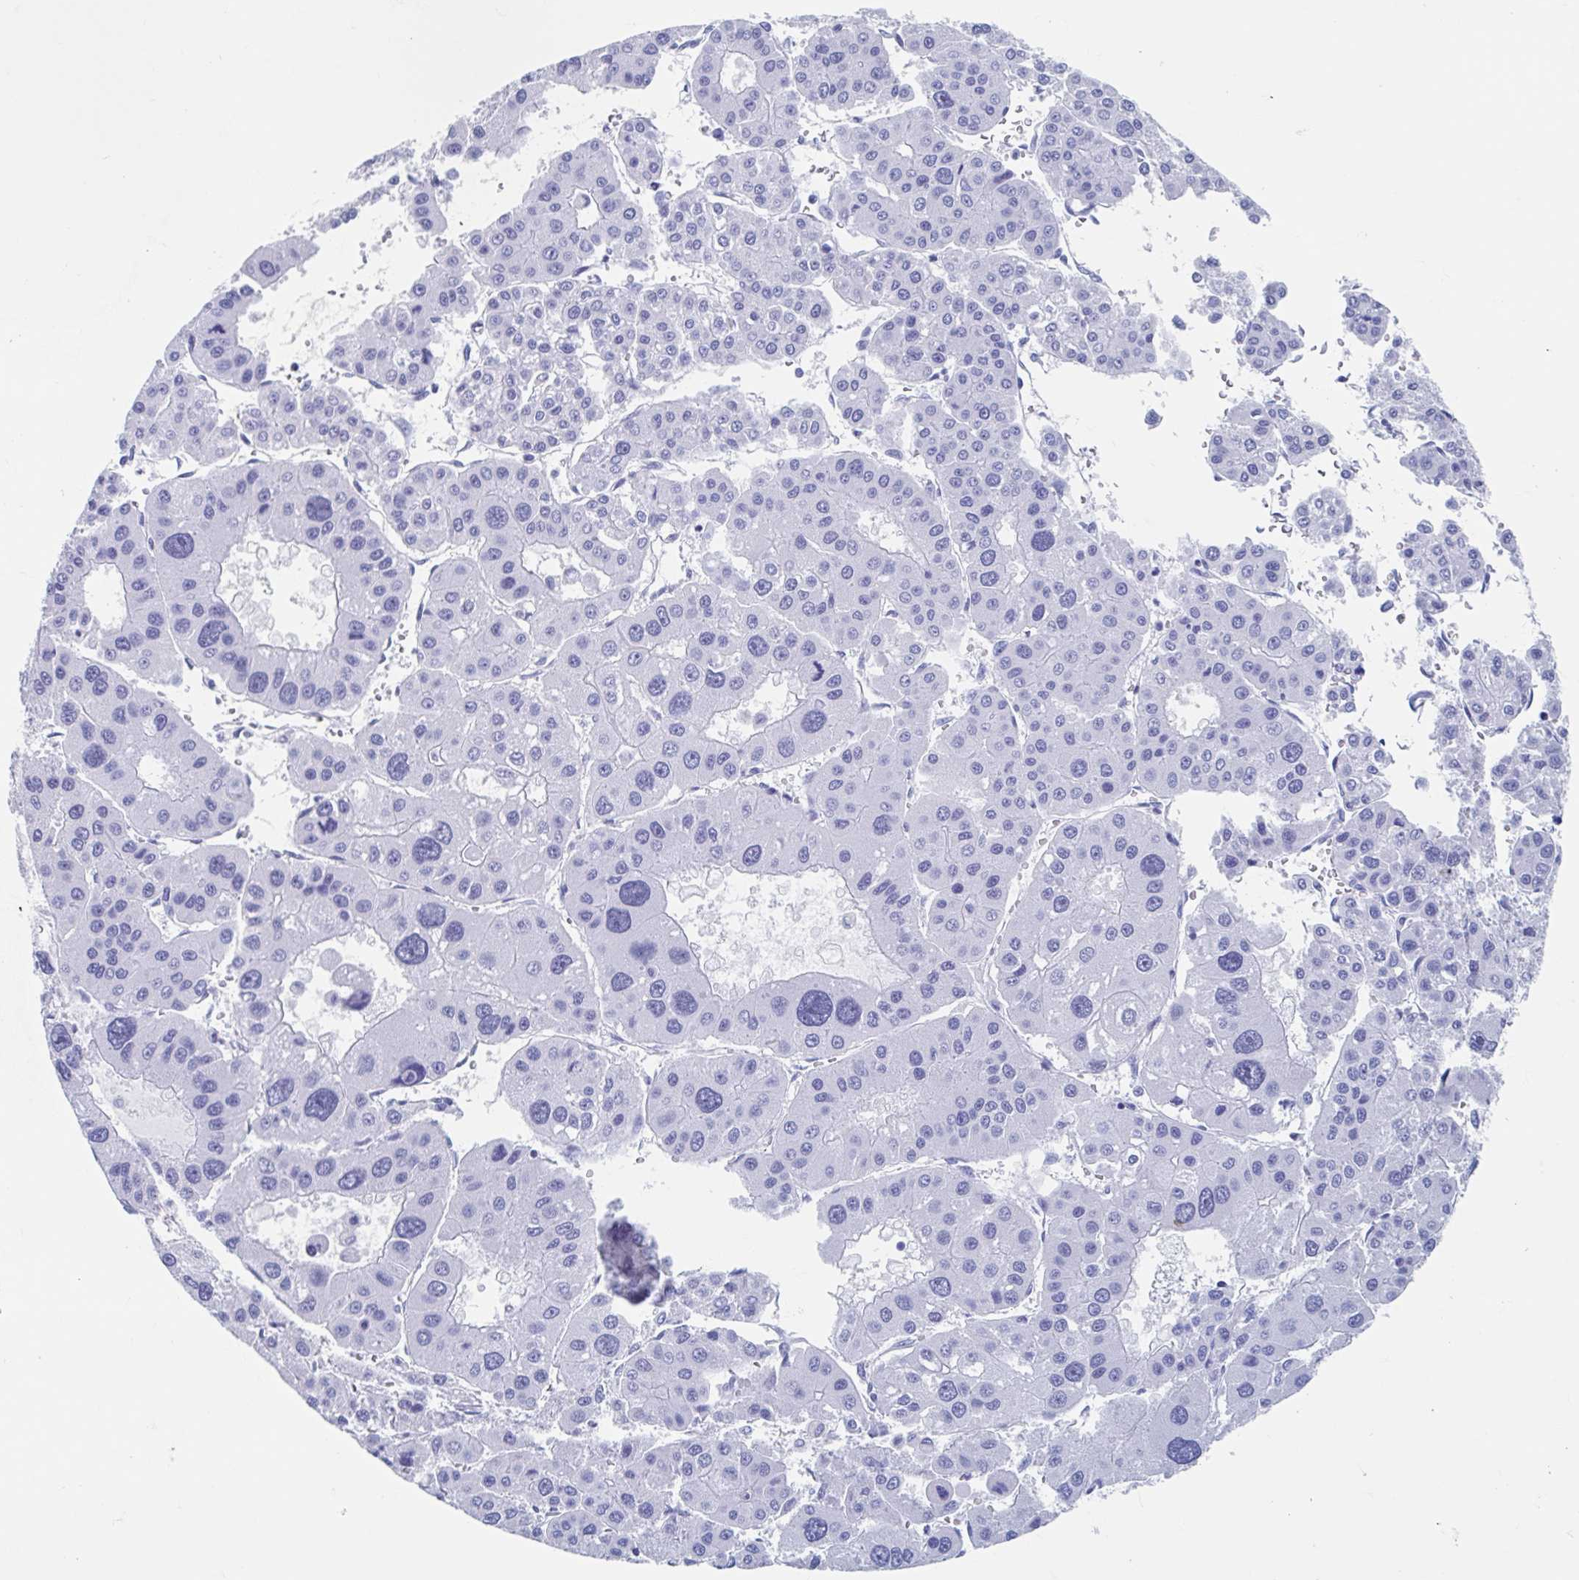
{"staining": {"intensity": "negative", "quantity": "none", "location": "none"}, "tissue": "liver cancer", "cell_type": "Tumor cells", "image_type": "cancer", "snomed": [{"axis": "morphology", "description": "Carcinoma, Hepatocellular, NOS"}, {"axis": "topography", "description": "Liver"}], "caption": "This is an immunohistochemistry photomicrograph of liver cancer. There is no expression in tumor cells.", "gene": "HDGFL1", "patient": {"sex": "male", "age": 73}}